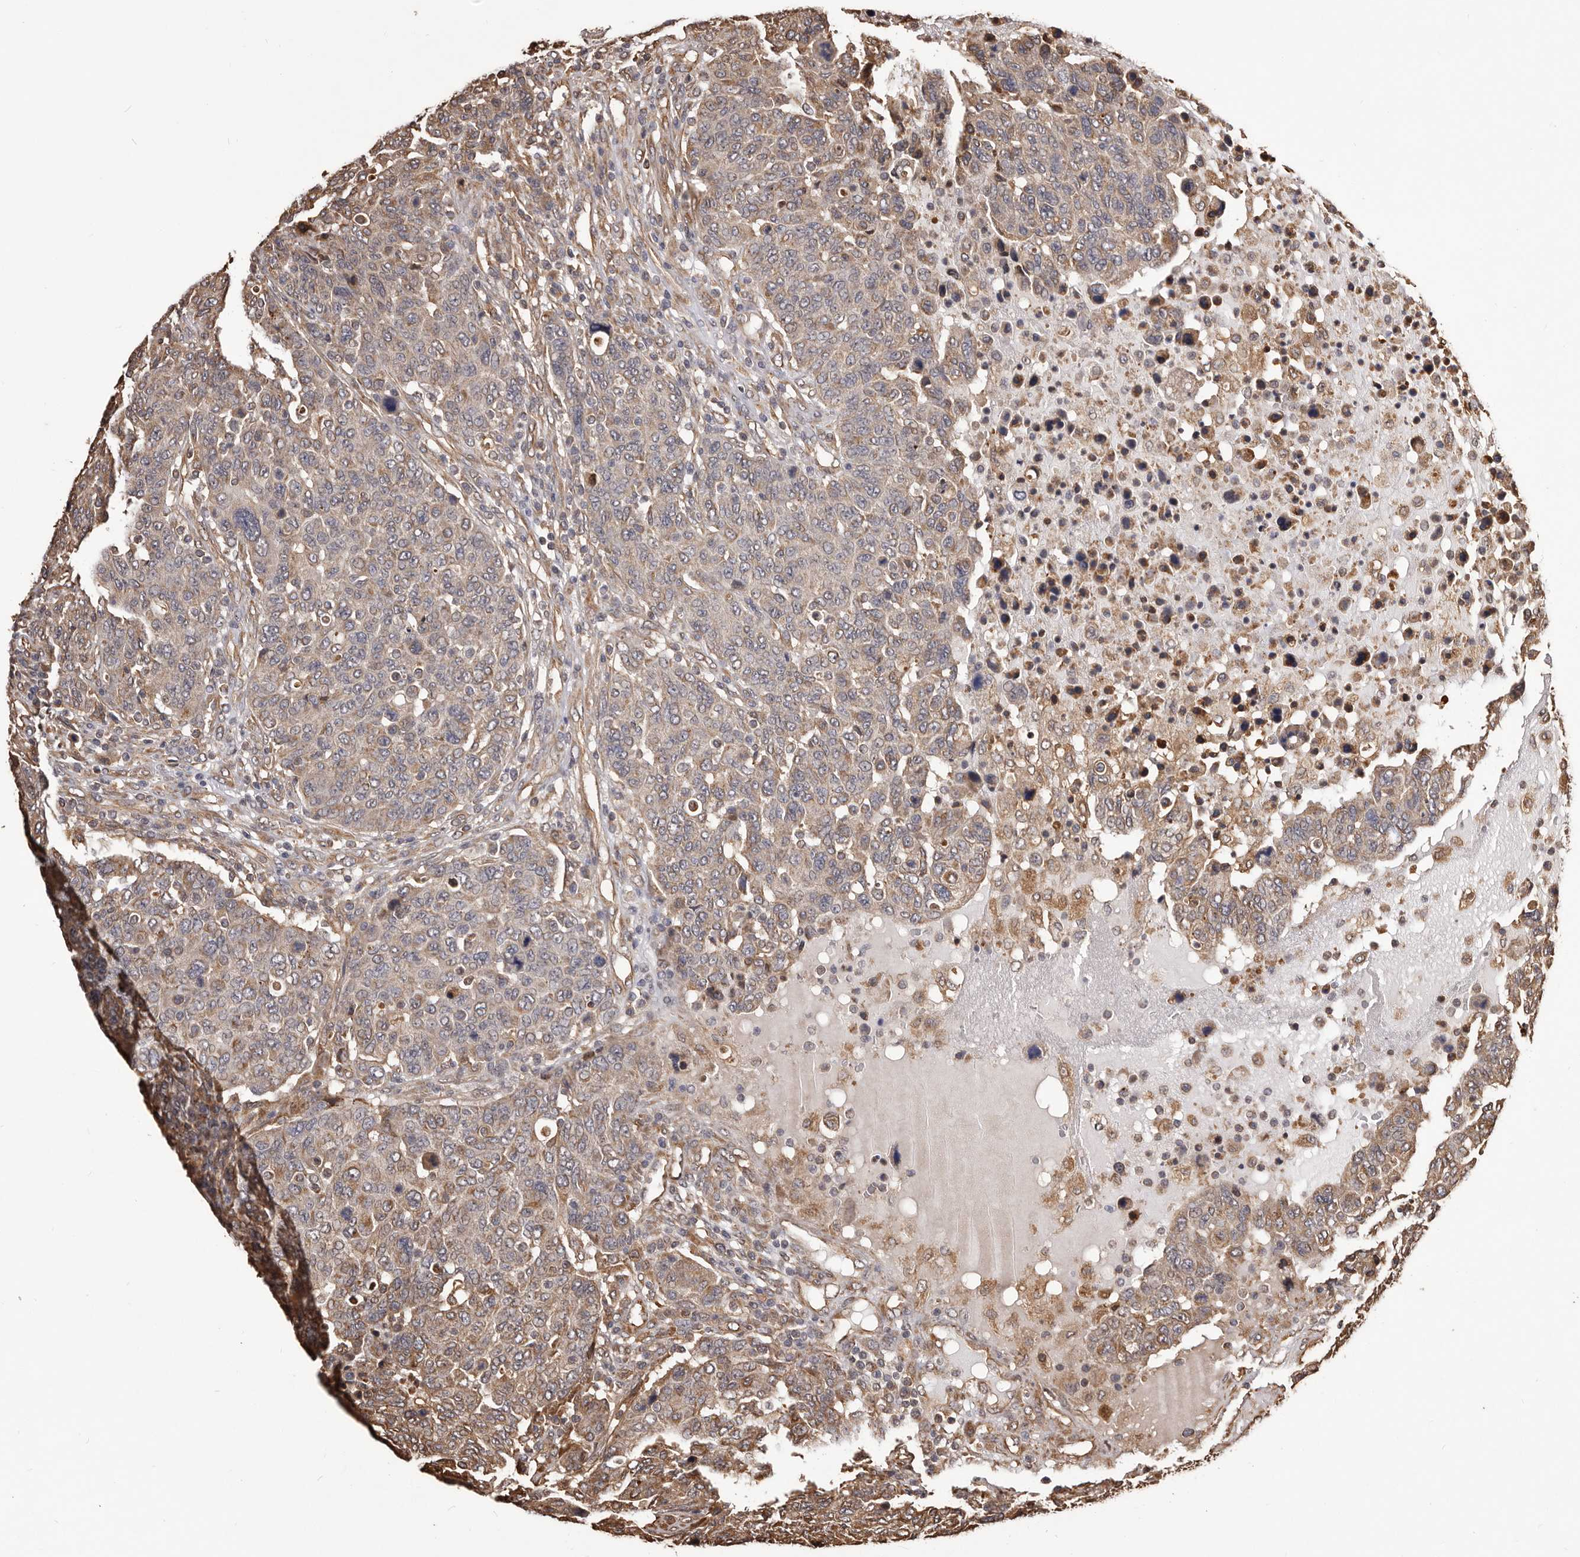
{"staining": {"intensity": "weak", "quantity": "25%-75%", "location": "cytoplasmic/membranous"}, "tissue": "breast cancer", "cell_type": "Tumor cells", "image_type": "cancer", "snomed": [{"axis": "morphology", "description": "Duct carcinoma"}, {"axis": "topography", "description": "Breast"}], "caption": "The histopathology image exhibits a brown stain indicating the presence of a protein in the cytoplasmic/membranous of tumor cells in breast infiltrating ductal carcinoma. (IHC, brightfield microscopy, high magnification).", "gene": "ALPK1", "patient": {"sex": "female", "age": 37}}